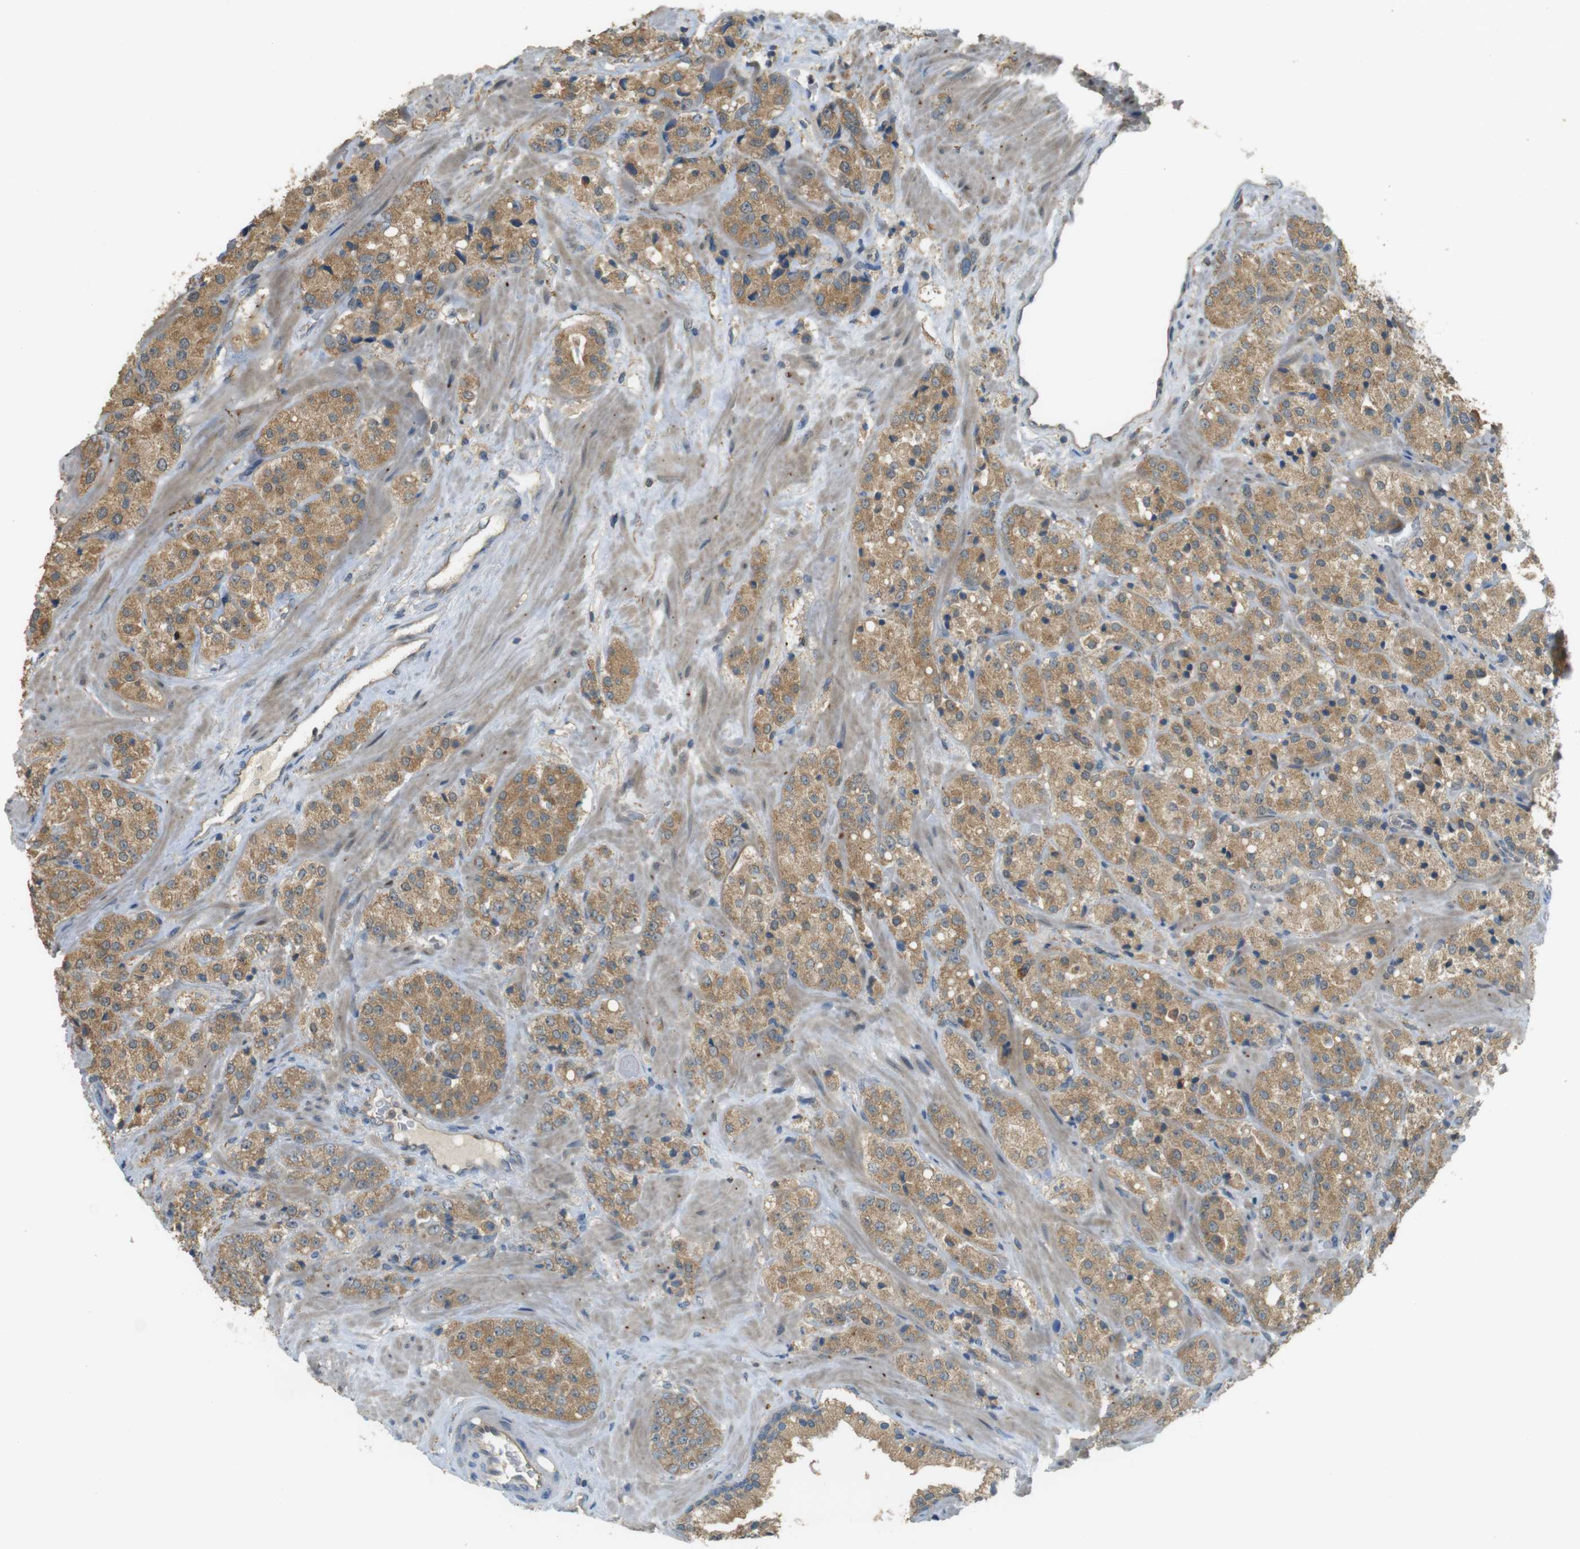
{"staining": {"intensity": "moderate", "quantity": ">75%", "location": "cytoplasmic/membranous"}, "tissue": "prostate cancer", "cell_type": "Tumor cells", "image_type": "cancer", "snomed": [{"axis": "morphology", "description": "Adenocarcinoma, High grade"}, {"axis": "topography", "description": "Prostate"}], "caption": "Moderate cytoplasmic/membranous staining is appreciated in approximately >75% of tumor cells in prostate cancer (adenocarcinoma (high-grade)).", "gene": "ZDHHC20", "patient": {"sex": "male", "age": 64}}